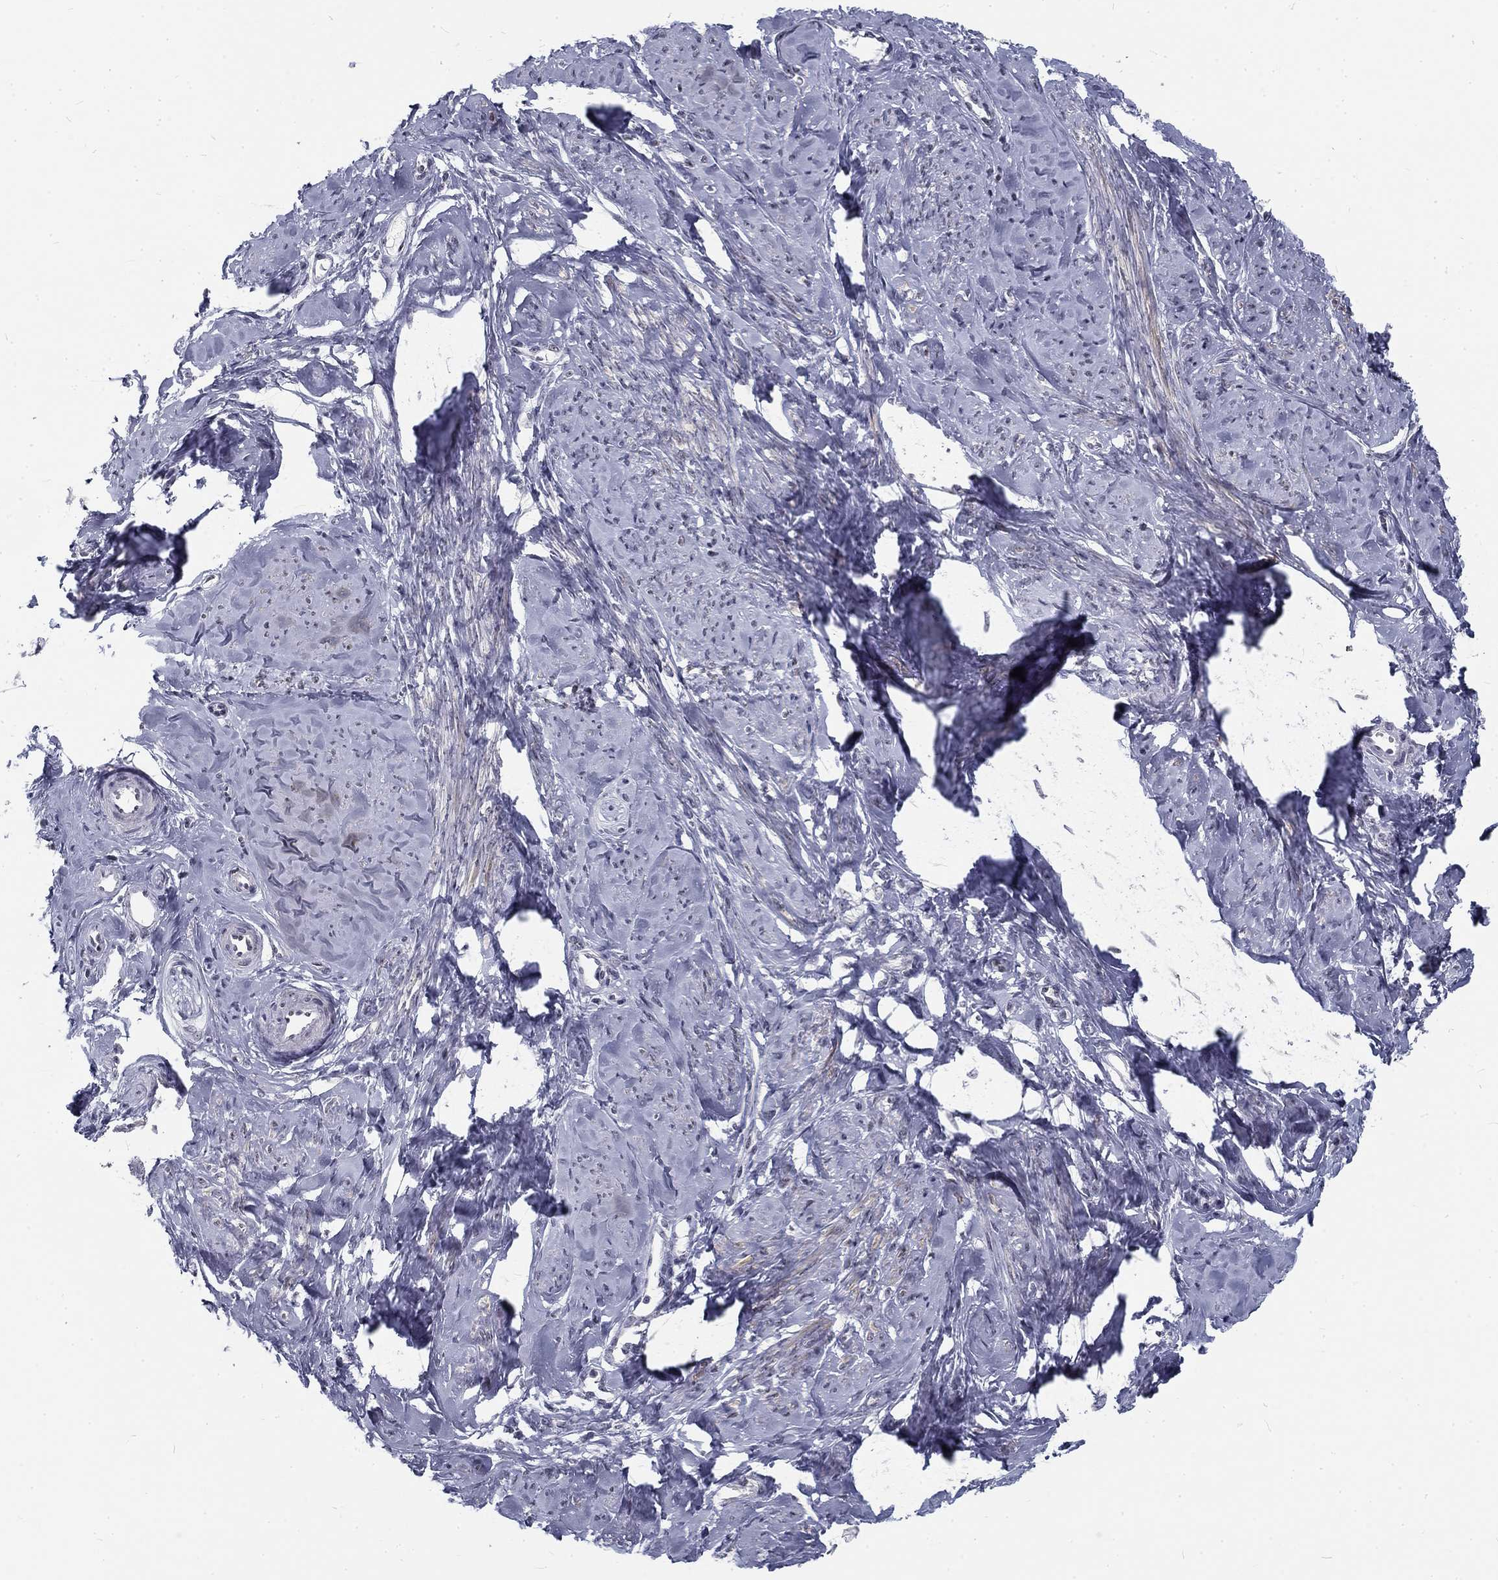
{"staining": {"intensity": "weak", "quantity": "25%-75%", "location": "cytoplasmic/membranous"}, "tissue": "smooth muscle", "cell_type": "Smooth muscle cells", "image_type": "normal", "snomed": [{"axis": "morphology", "description": "Normal tissue, NOS"}, {"axis": "topography", "description": "Smooth muscle"}], "caption": "Smooth muscle stained with a brown dye displays weak cytoplasmic/membranous positive expression in about 25%-75% of smooth muscle cells.", "gene": "SNORC", "patient": {"sex": "female", "age": 48}}